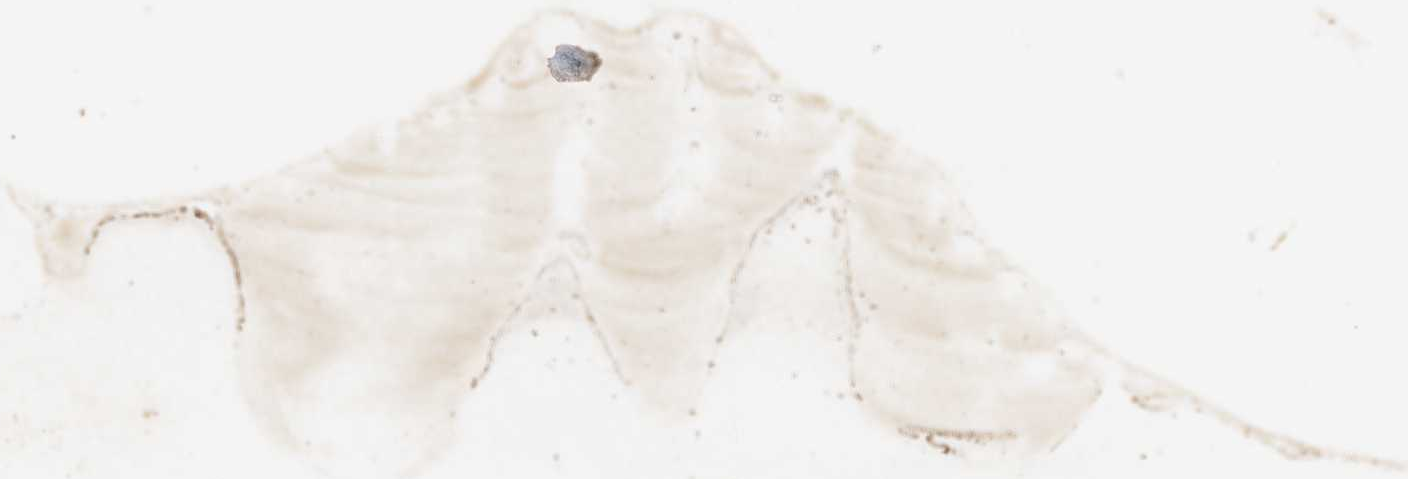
{"staining": {"intensity": "weak", "quantity": "25%-75%", "location": "cytoplasmic/membranous"}, "tissue": "adipose tissue", "cell_type": "Adipocytes", "image_type": "normal", "snomed": [{"axis": "morphology", "description": "Normal tissue, NOS"}, {"axis": "topography", "description": "Breast"}, {"axis": "topography", "description": "Adipose tissue"}], "caption": "Protein expression analysis of benign human adipose tissue reveals weak cytoplasmic/membranous staining in approximately 25%-75% of adipocytes. Nuclei are stained in blue.", "gene": "PDAP1", "patient": {"sex": "female", "age": 25}}